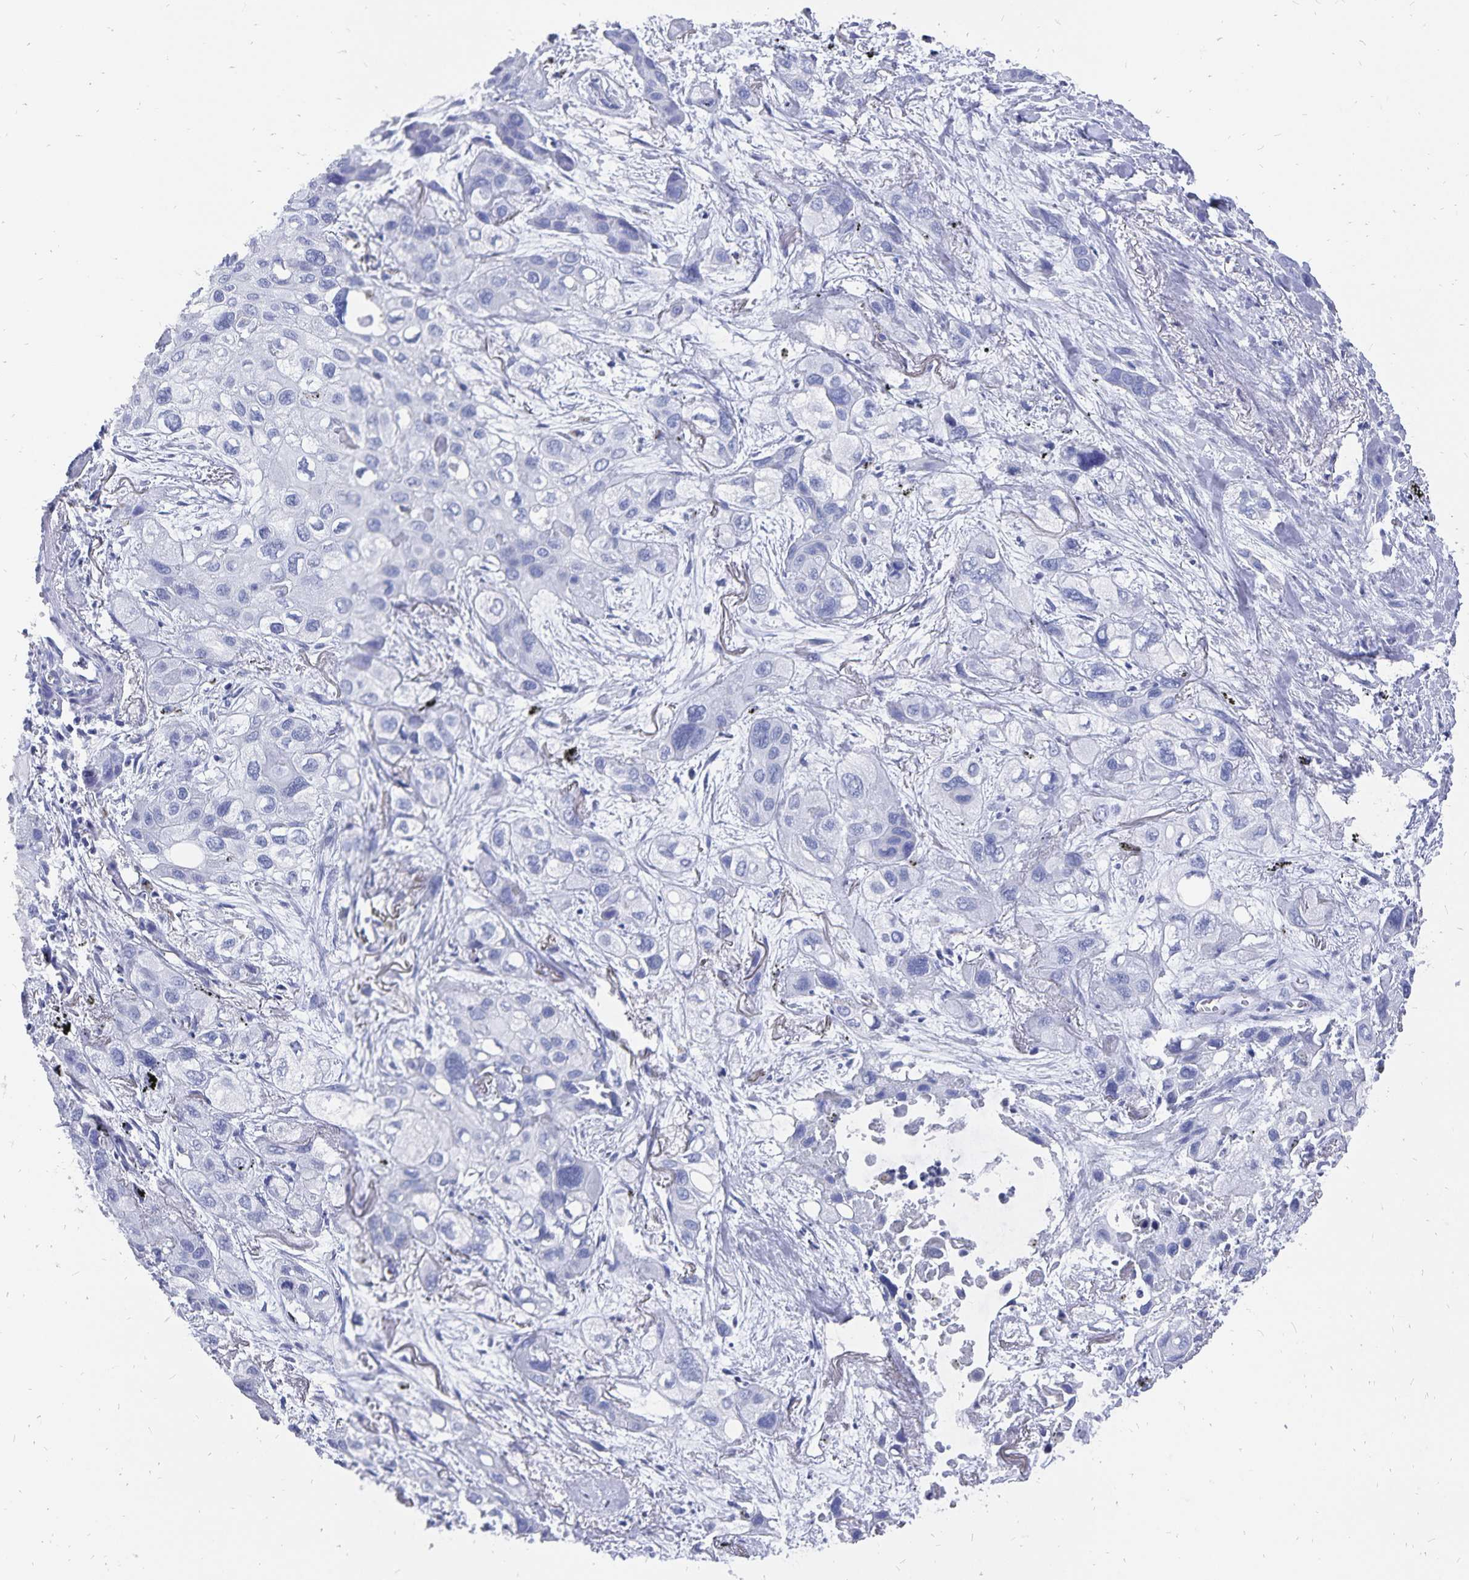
{"staining": {"intensity": "negative", "quantity": "none", "location": "none"}, "tissue": "lung cancer", "cell_type": "Tumor cells", "image_type": "cancer", "snomed": [{"axis": "morphology", "description": "Squamous cell carcinoma, NOS"}, {"axis": "morphology", "description": "Squamous cell carcinoma, metastatic, NOS"}, {"axis": "topography", "description": "Lung"}], "caption": "Immunohistochemical staining of lung squamous cell carcinoma displays no significant expression in tumor cells. (Stains: DAB (3,3'-diaminobenzidine) immunohistochemistry with hematoxylin counter stain, Microscopy: brightfield microscopy at high magnification).", "gene": "ADH1A", "patient": {"sex": "male", "age": 59}}